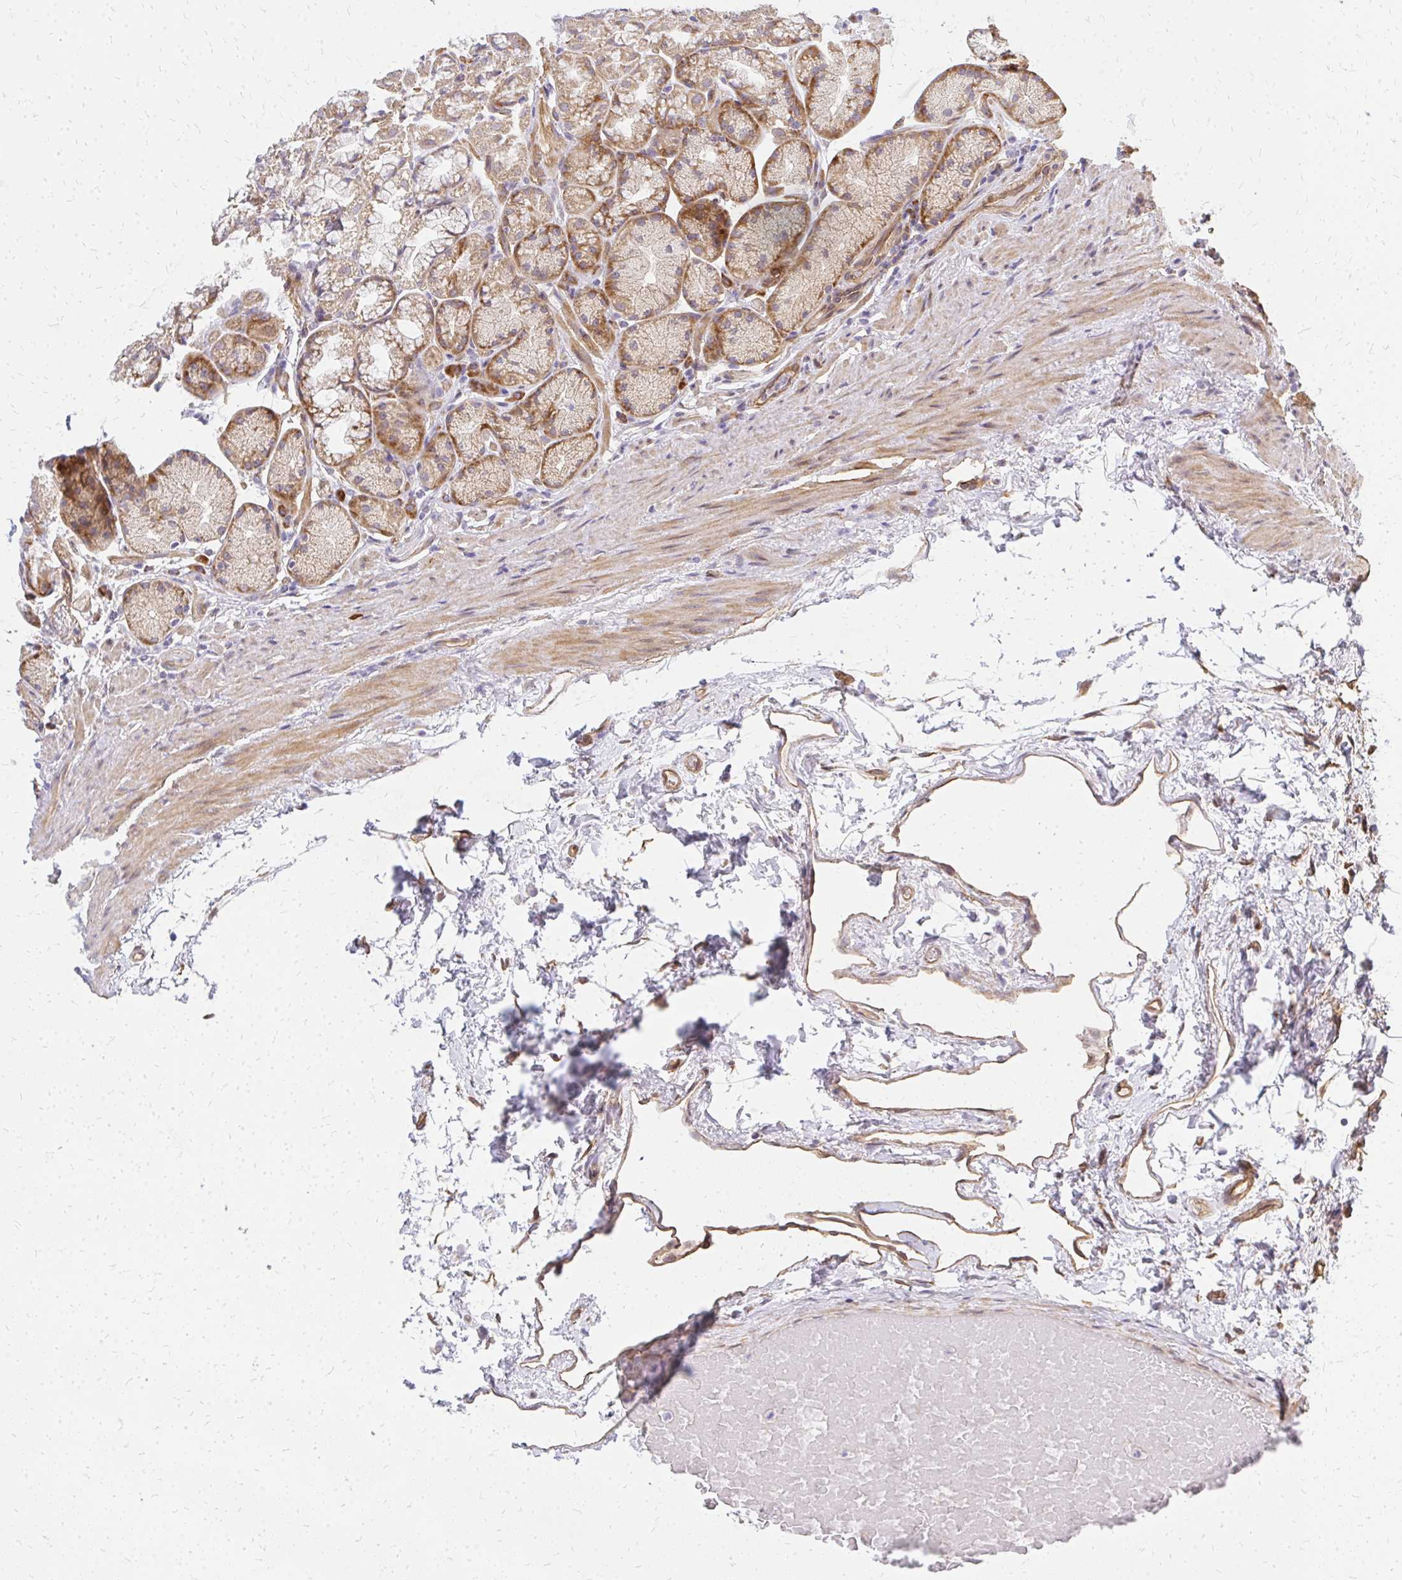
{"staining": {"intensity": "moderate", "quantity": "25%-75%", "location": "cytoplasmic/membranous"}, "tissue": "stomach", "cell_type": "Glandular cells", "image_type": "normal", "snomed": [{"axis": "morphology", "description": "Normal tissue, NOS"}, {"axis": "topography", "description": "Stomach, lower"}], "caption": "Immunohistochemical staining of unremarkable stomach displays moderate cytoplasmic/membranous protein expression in approximately 25%-75% of glandular cells. Using DAB (3,3'-diaminobenzidine) (brown) and hematoxylin (blue) stains, captured at high magnification using brightfield microscopy.", "gene": "ENSG00000258472", "patient": {"sex": "male", "age": 67}}